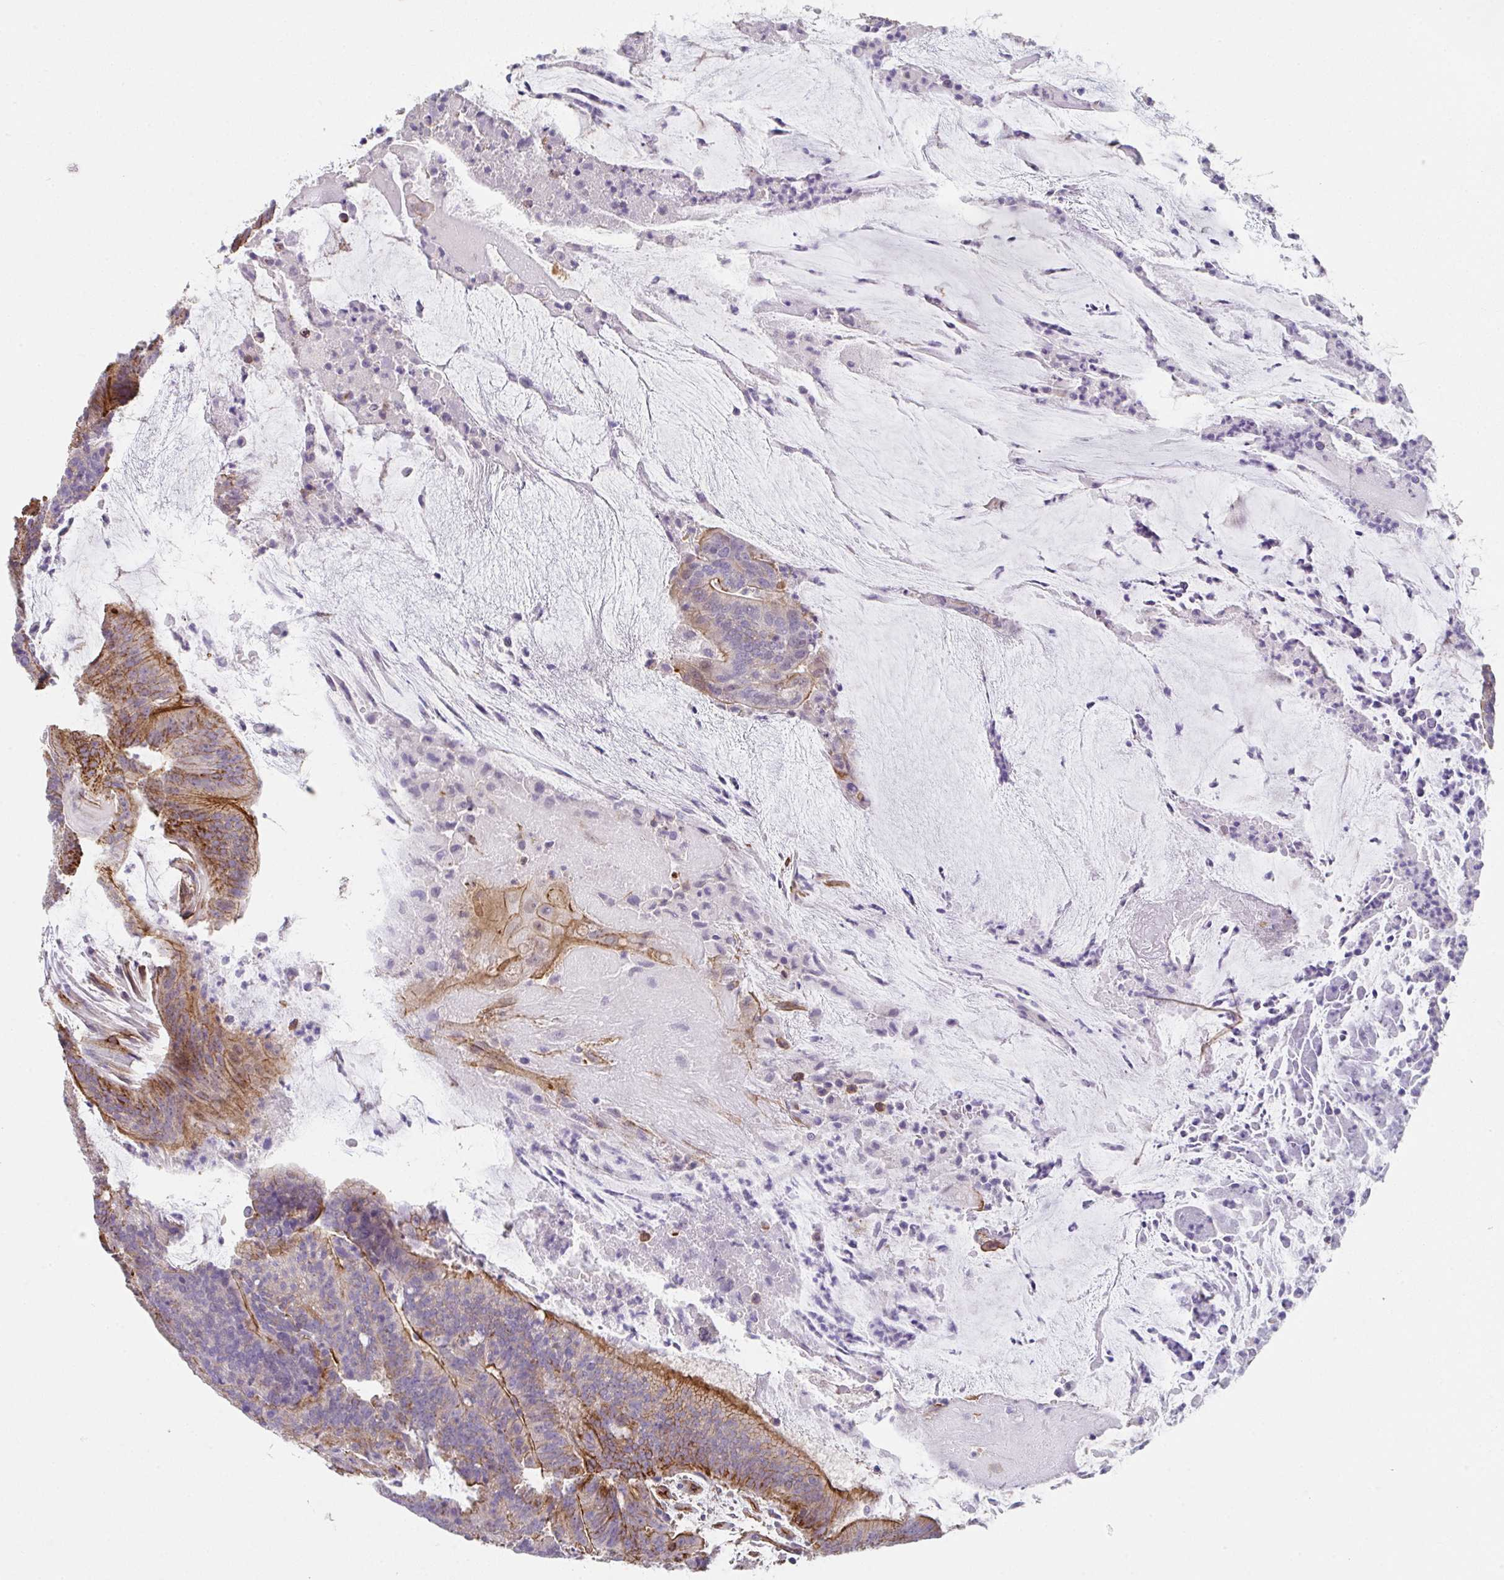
{"staining": {"intensity": "moderate", "quantity": "<25%", "location": "cytoplasmic/membranous"}, "tissue": "colorectal cancer", "cell_type": "Tumor cells", "image_type": "cancer", "snomed": [{"axis": "morphology", "description": "Adenocarcinoma, NOS"}, {"axis": "topography", "description": "Colon"}], "caption": "The photomicrograph reveals a brown stain indicating the presence of a protein in the cytoplasmic/membranous of tumor cells in colorectal cancer (adenocarcinoma). (DAB (3,3'-diaminobenzidine) IHC, brown staining for protein, blue staining for nuclei).", "gene": "DBN1", "patient": {"sex": "female", "age": 43}}